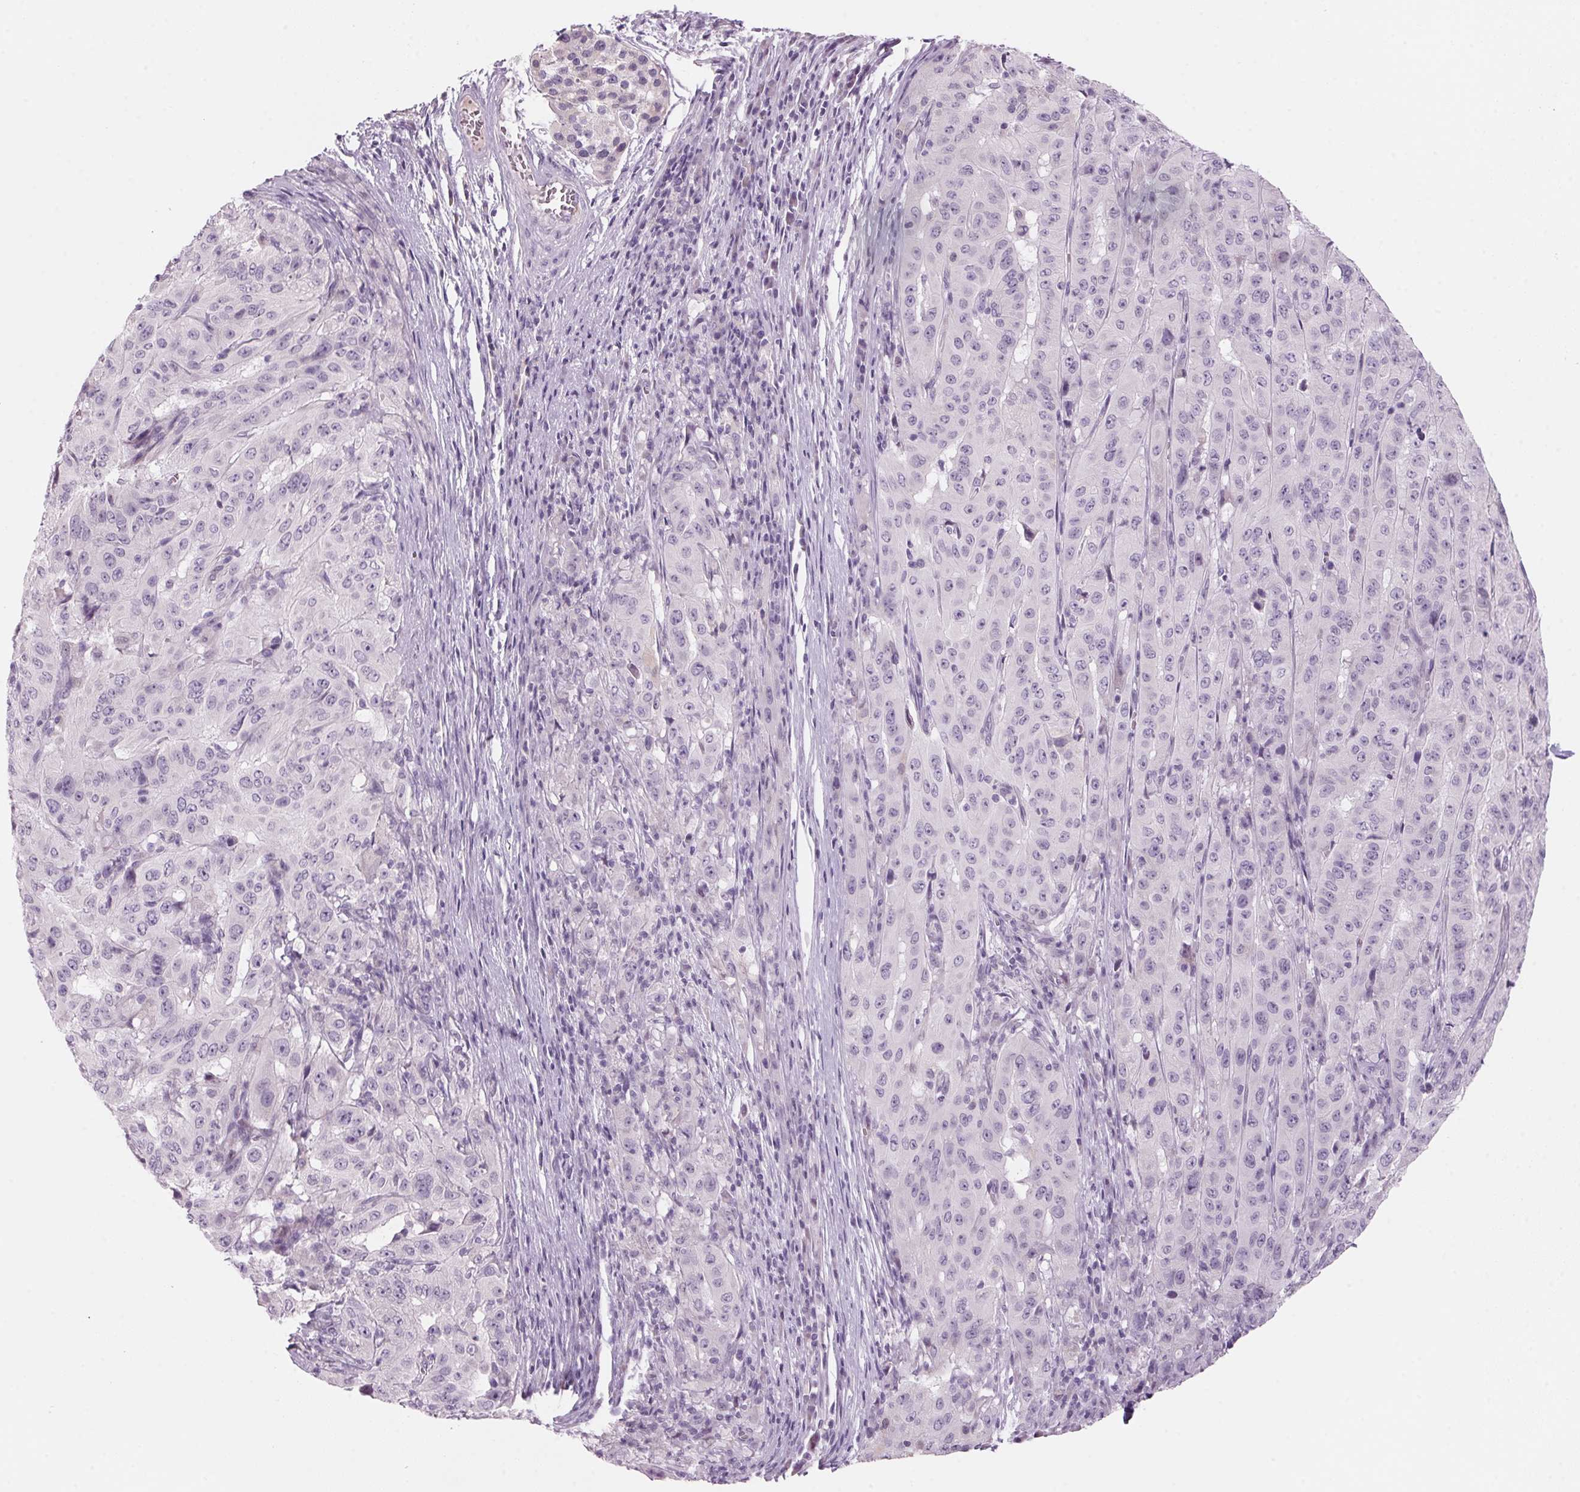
{"staining": {"intensity": "negative", "quantity": "none", "location": "none"}, "tissue": "pancreatic cancer", "cell_type": "Tumor cells", "image_type": "cancer", "snomed": [{"axis": "morphology", "description": "Adenocarcinoma, NOS"}, {"axis": "topography", "description": "Pancreas"}], "caption": "Tumor cells are negative for brown protein staining in pancreatic cancer (adenocarcinoma).", "gene": "ADAM20", "patient": {"sex": "male", "age": 63}}